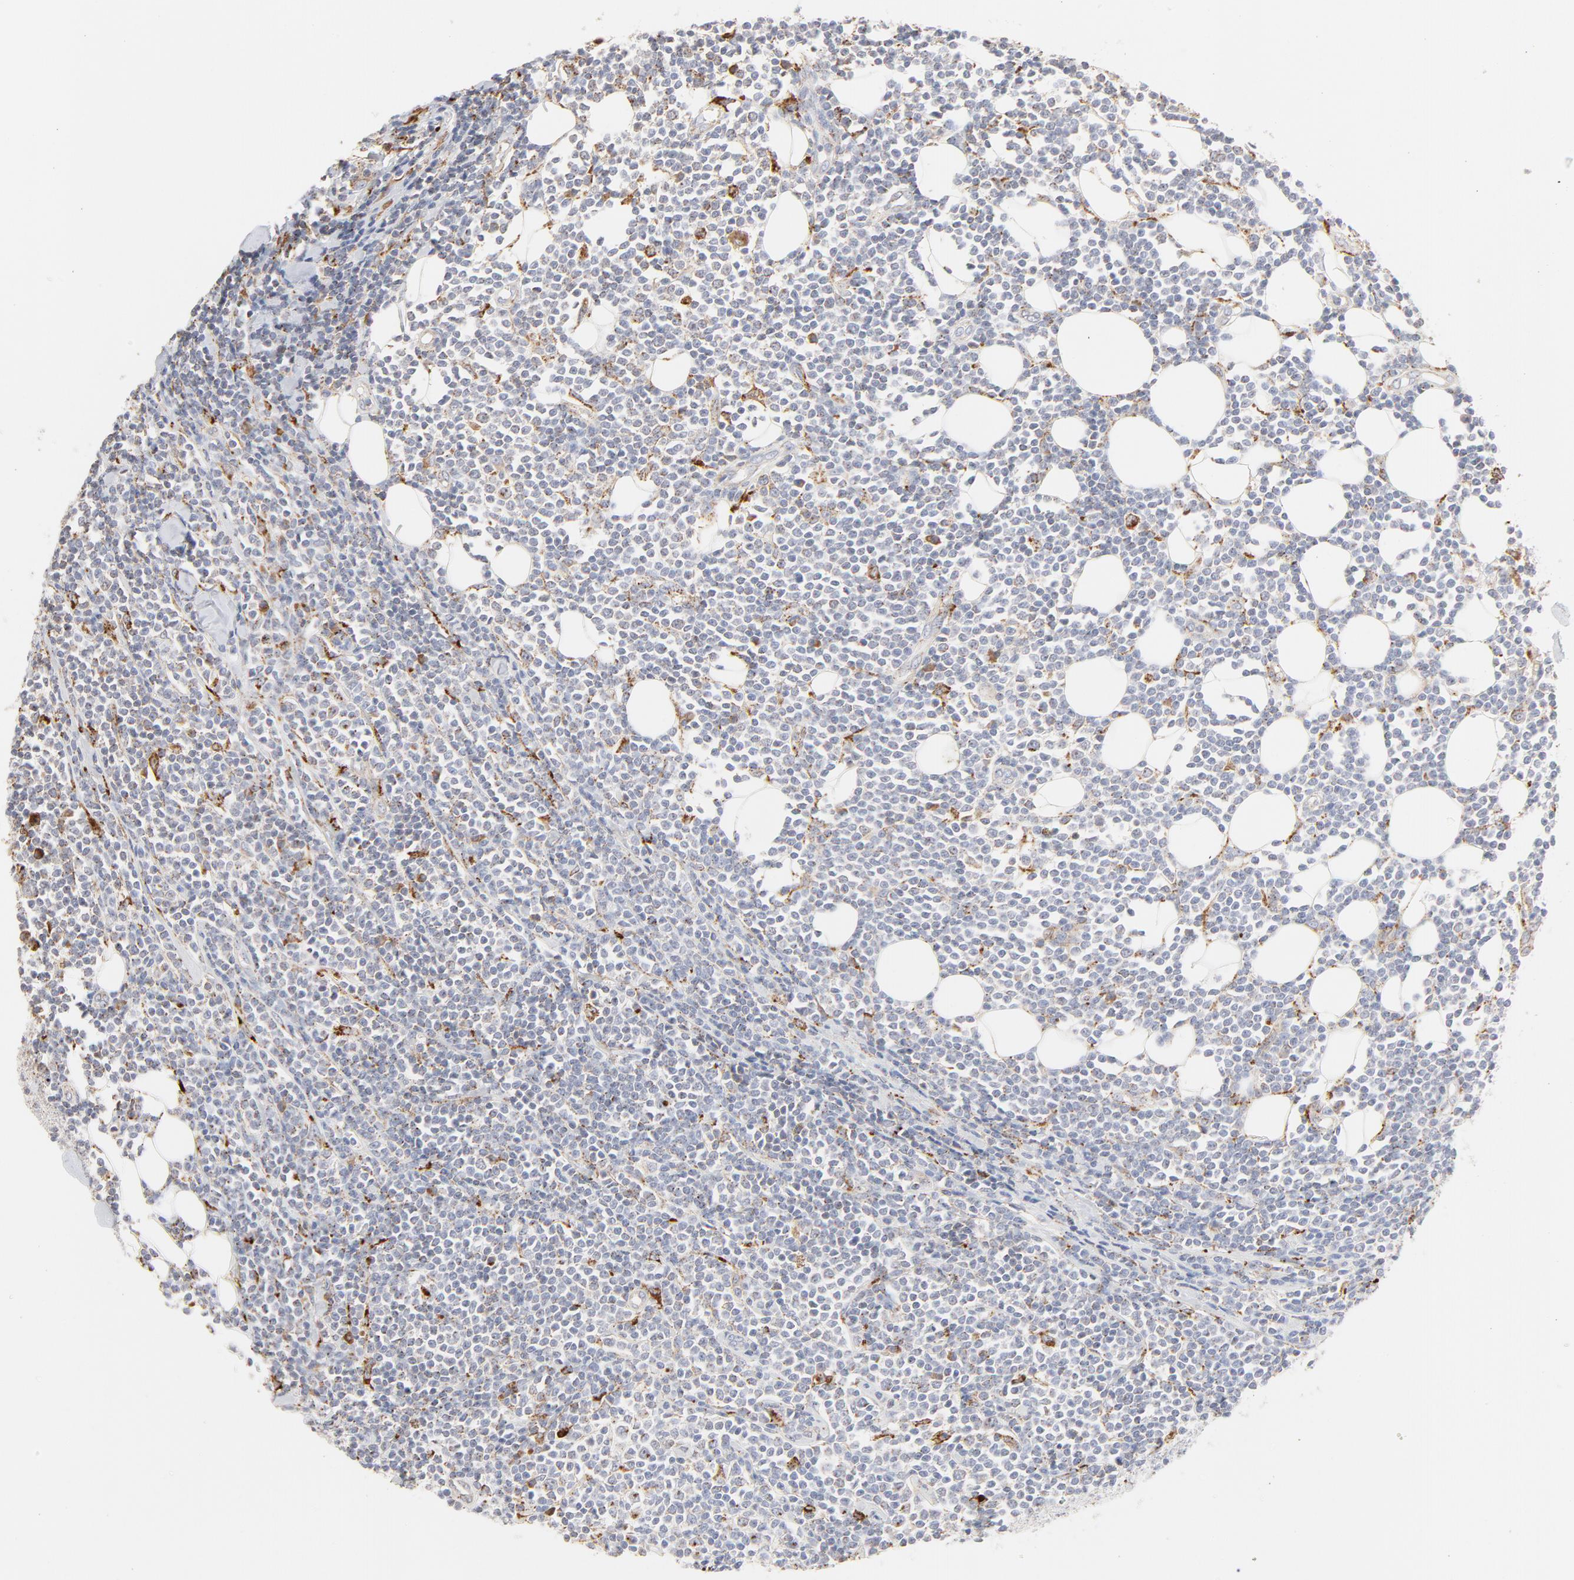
{"staining": {"intensity": "moderate", "quantity": "<25%", "location": "cytoplasmic/membranous"}, "tissue": "lymphoma", "cell_type": "Tumor cells", "image_type": "cancer", "snomed": [{"axis": "morphology", "description": "Malignant lymphoma, non-Hodgkin's type, Low grade"}, {"axis": "topography", "description": "Soft tissue"}], "caption": "Low-grade malignant lymphoma, non-Hodgkin's type stained with a protein marker exhibits moderate staining in tumor cells.", "gene": "CTSH", "patient": {"sex": "male", "age": 92}}